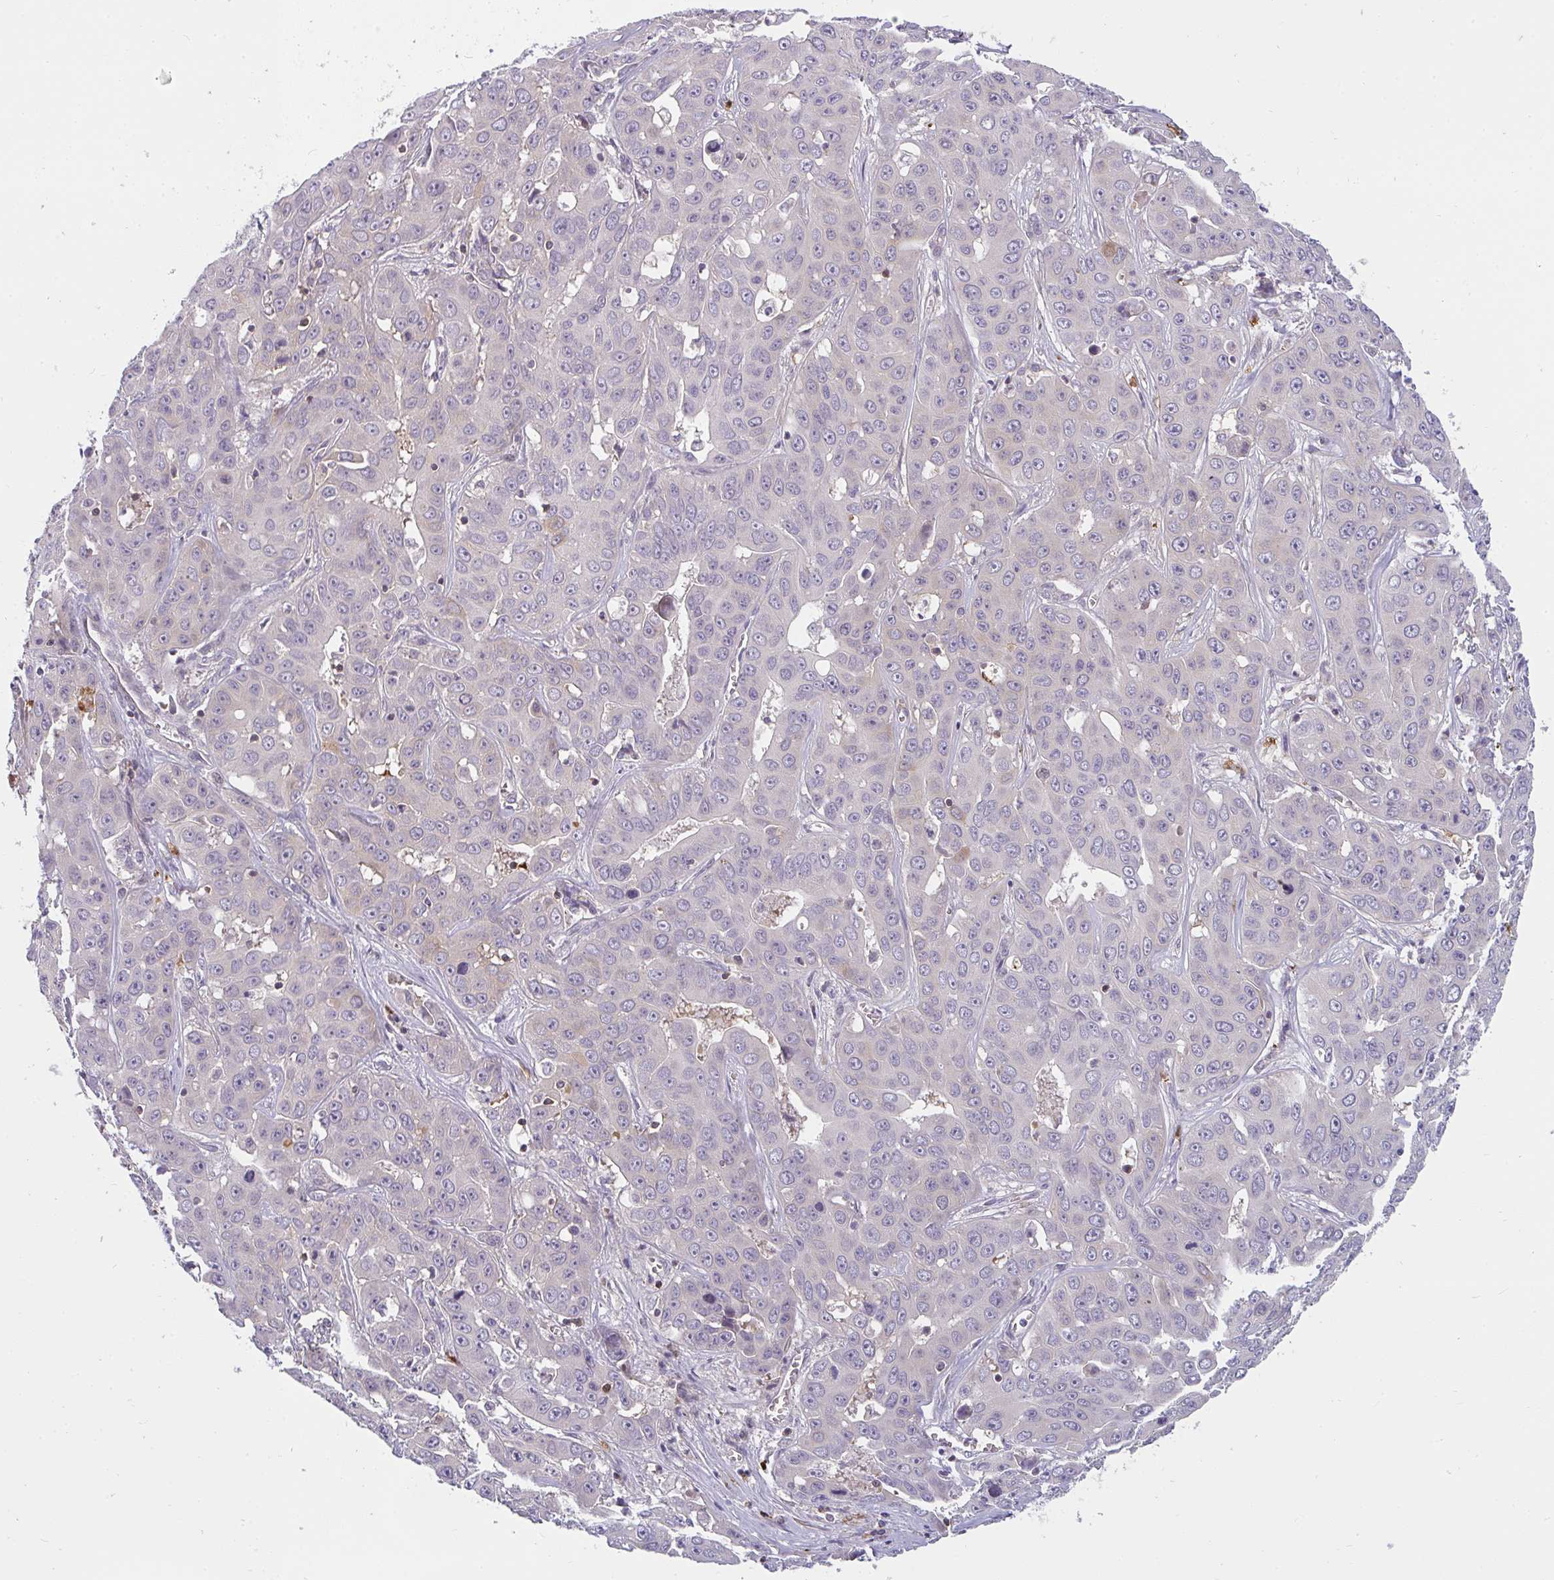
{"staining": {"intensity": "negative", "quantity": "none", "location": "none"}, "tissue": "liver cancer", "cell_type": "Tumor cells", "image_type": "cancer", "snomed": [{"axis": "morphology", "description": "Cholangiocarcinoma"}, {"axis": "topography", "description": "Liver"}], "caption": "There is no significant expression in tumor cells of liver cancer (cholangiocarcinoma).", "gene": "CSF3R", "patient": {"sex": "female", "age": 52}}